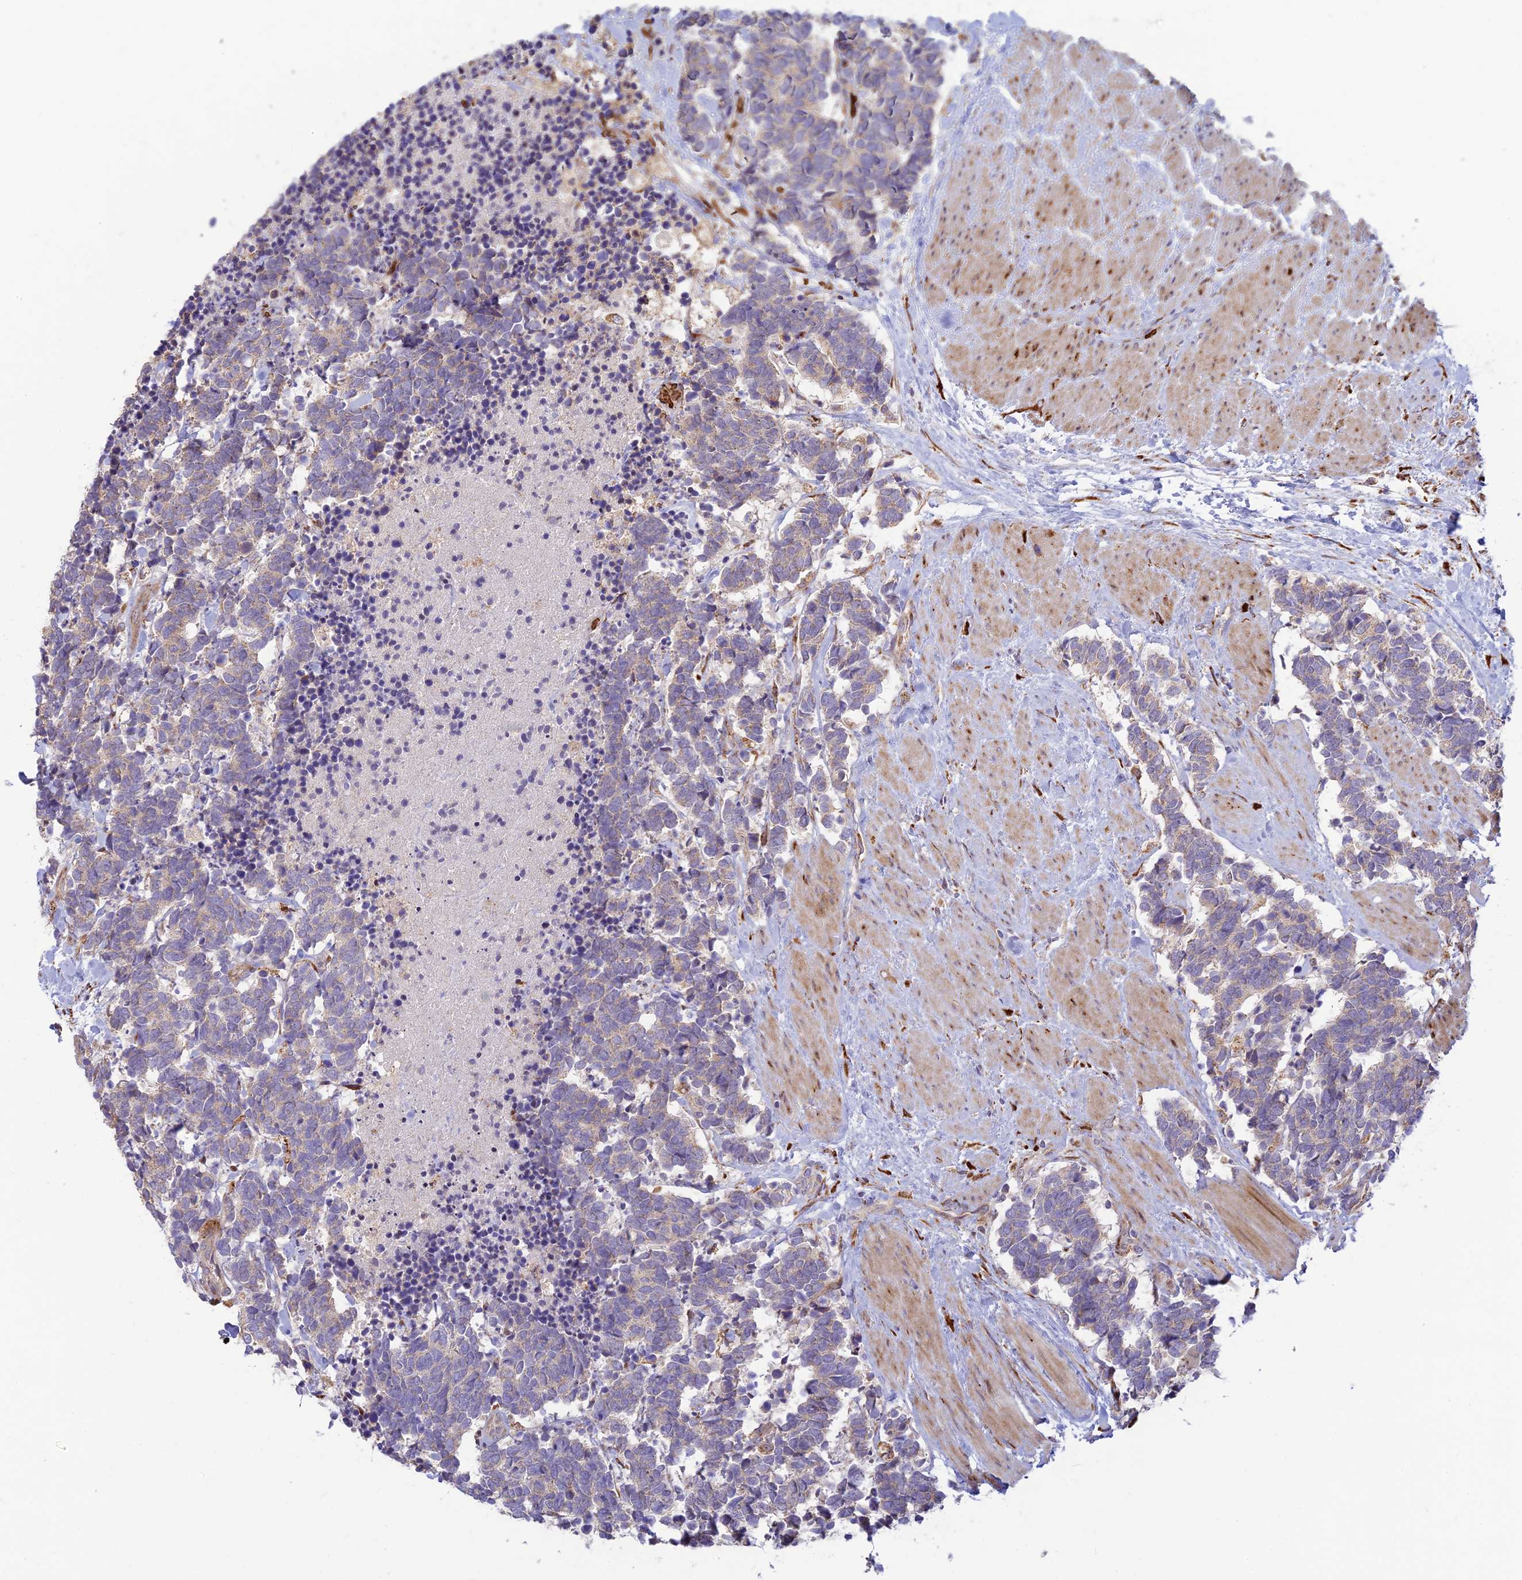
{"staining": {"intensity": "negative", "quantity": "none", "location": "none"}, "tissue": "carcinoid", "cell_type": "Tumor cells", "image_type": "cancer", "snomed": [{"axis": "morphology", "description": "Carcinoma, NOS"}, {"axis": "morphology", "description": "Carcinoid, malignant, NOS"}, {"axis": "topography", "description": "Prostate"}], "caption": "Histopathology image shows no protein expression in tumor cells of carcinoid tissue. (Stains: DAB immunohistochemistry (IHC) with hematoxylin counter stain, Microscopy: brightfield microscopy at high magnification).", "gene": "UFSP2", "patient": {"sex": "male", "age": 57}}